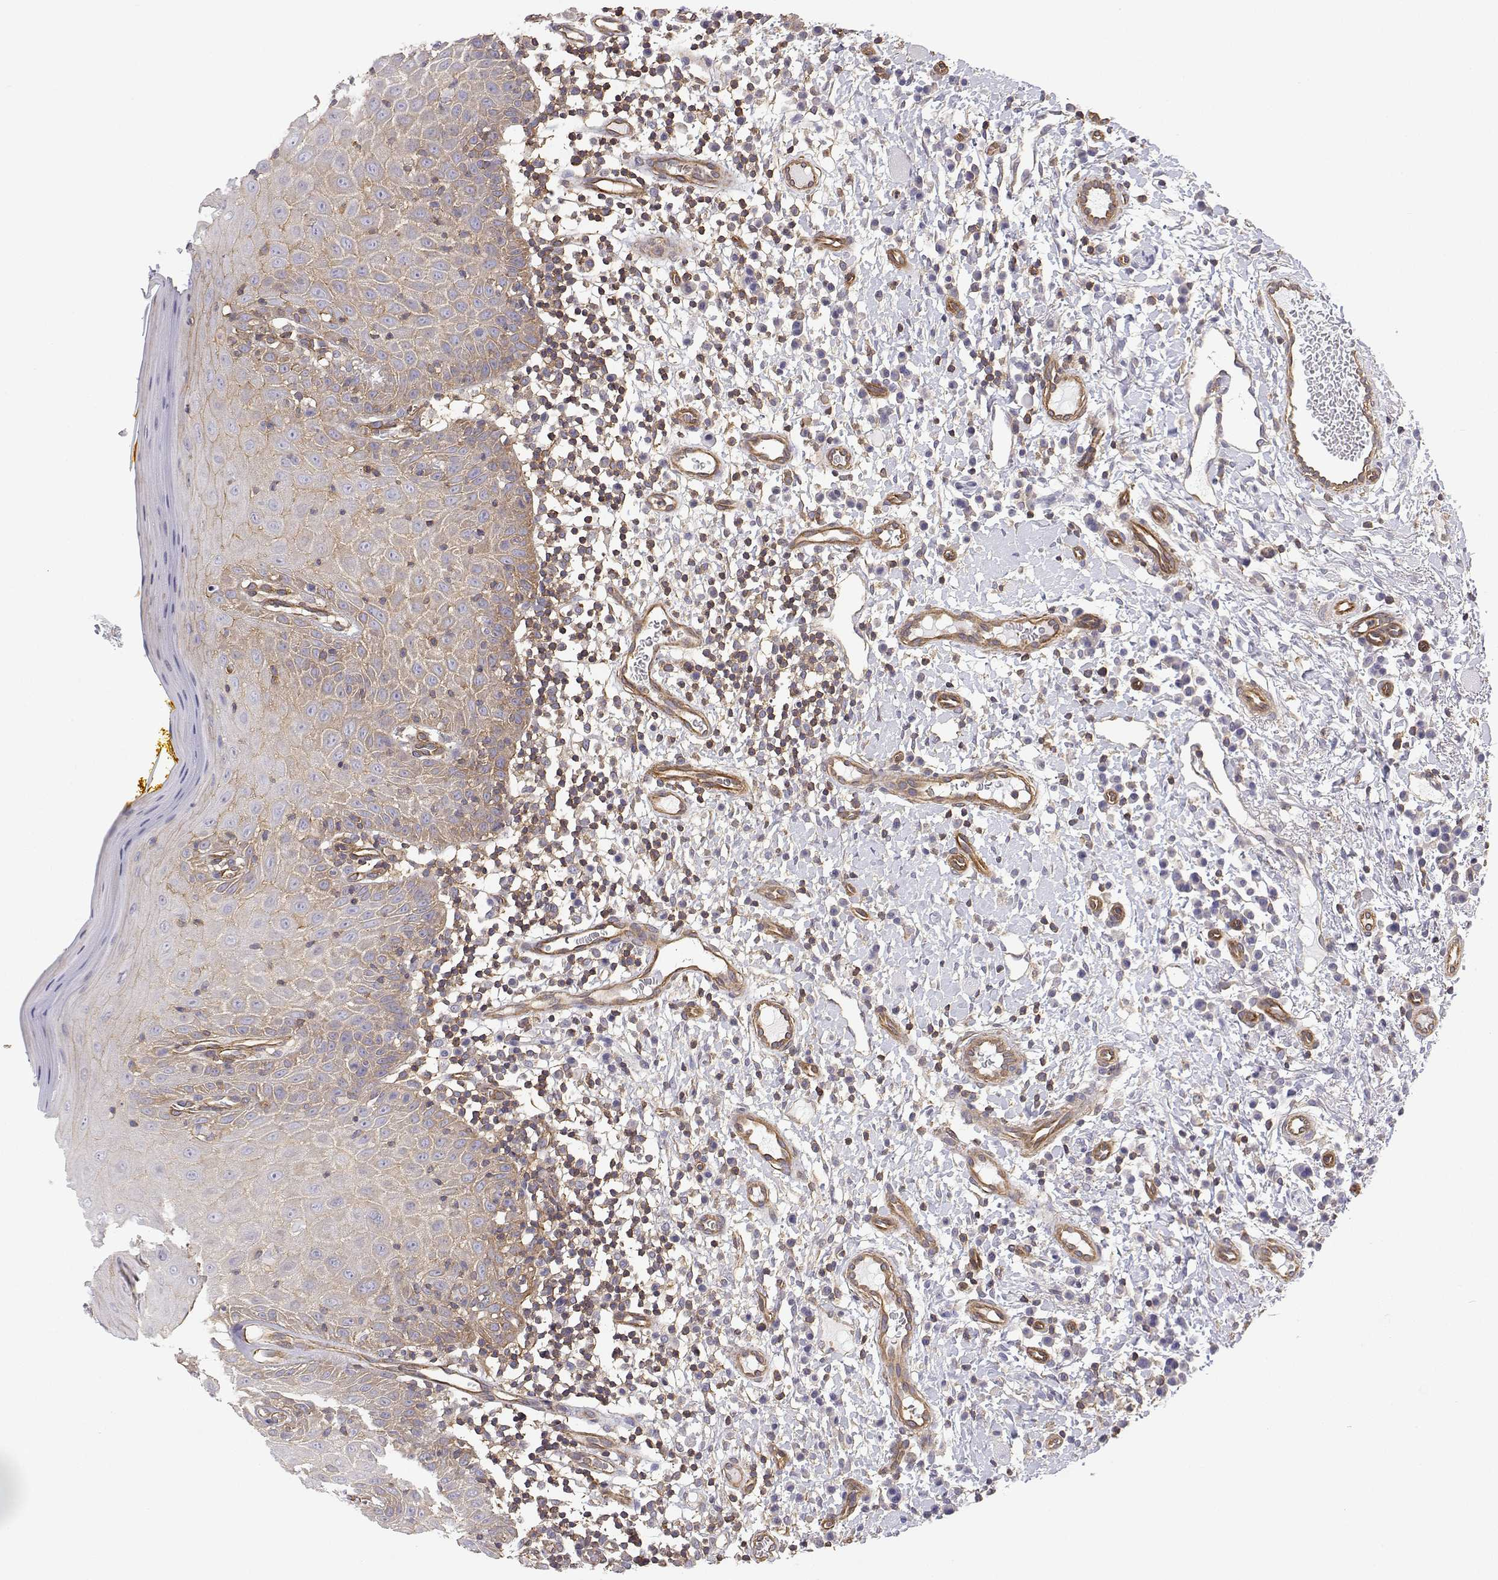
{"staining": {"intensity": "weak", "quantity": "<25%", "location": "cytoplasmic/membranous"}, "tissue": "oral mucosa", "cell_type": "Squamous epithelial cells", "image_type": "normal", "snomed": [{"axis": "morphology", "description": "Normal tissue, NOS"}, {"axis": "topography", "description": "Oral tissue"}, {"axis": "topography", "description": "Tounge, NOS"}], "caption": "A photomicrograph of oral mucosa stained for a protein demonstrates no brown staining in squamous epithelial cells. The staining is performed using DAB brown chromogen with nuclei counter-stained in using hematoxylin.", "gene": "MYH9", "patient": {"sex": "female", "age": 58}}